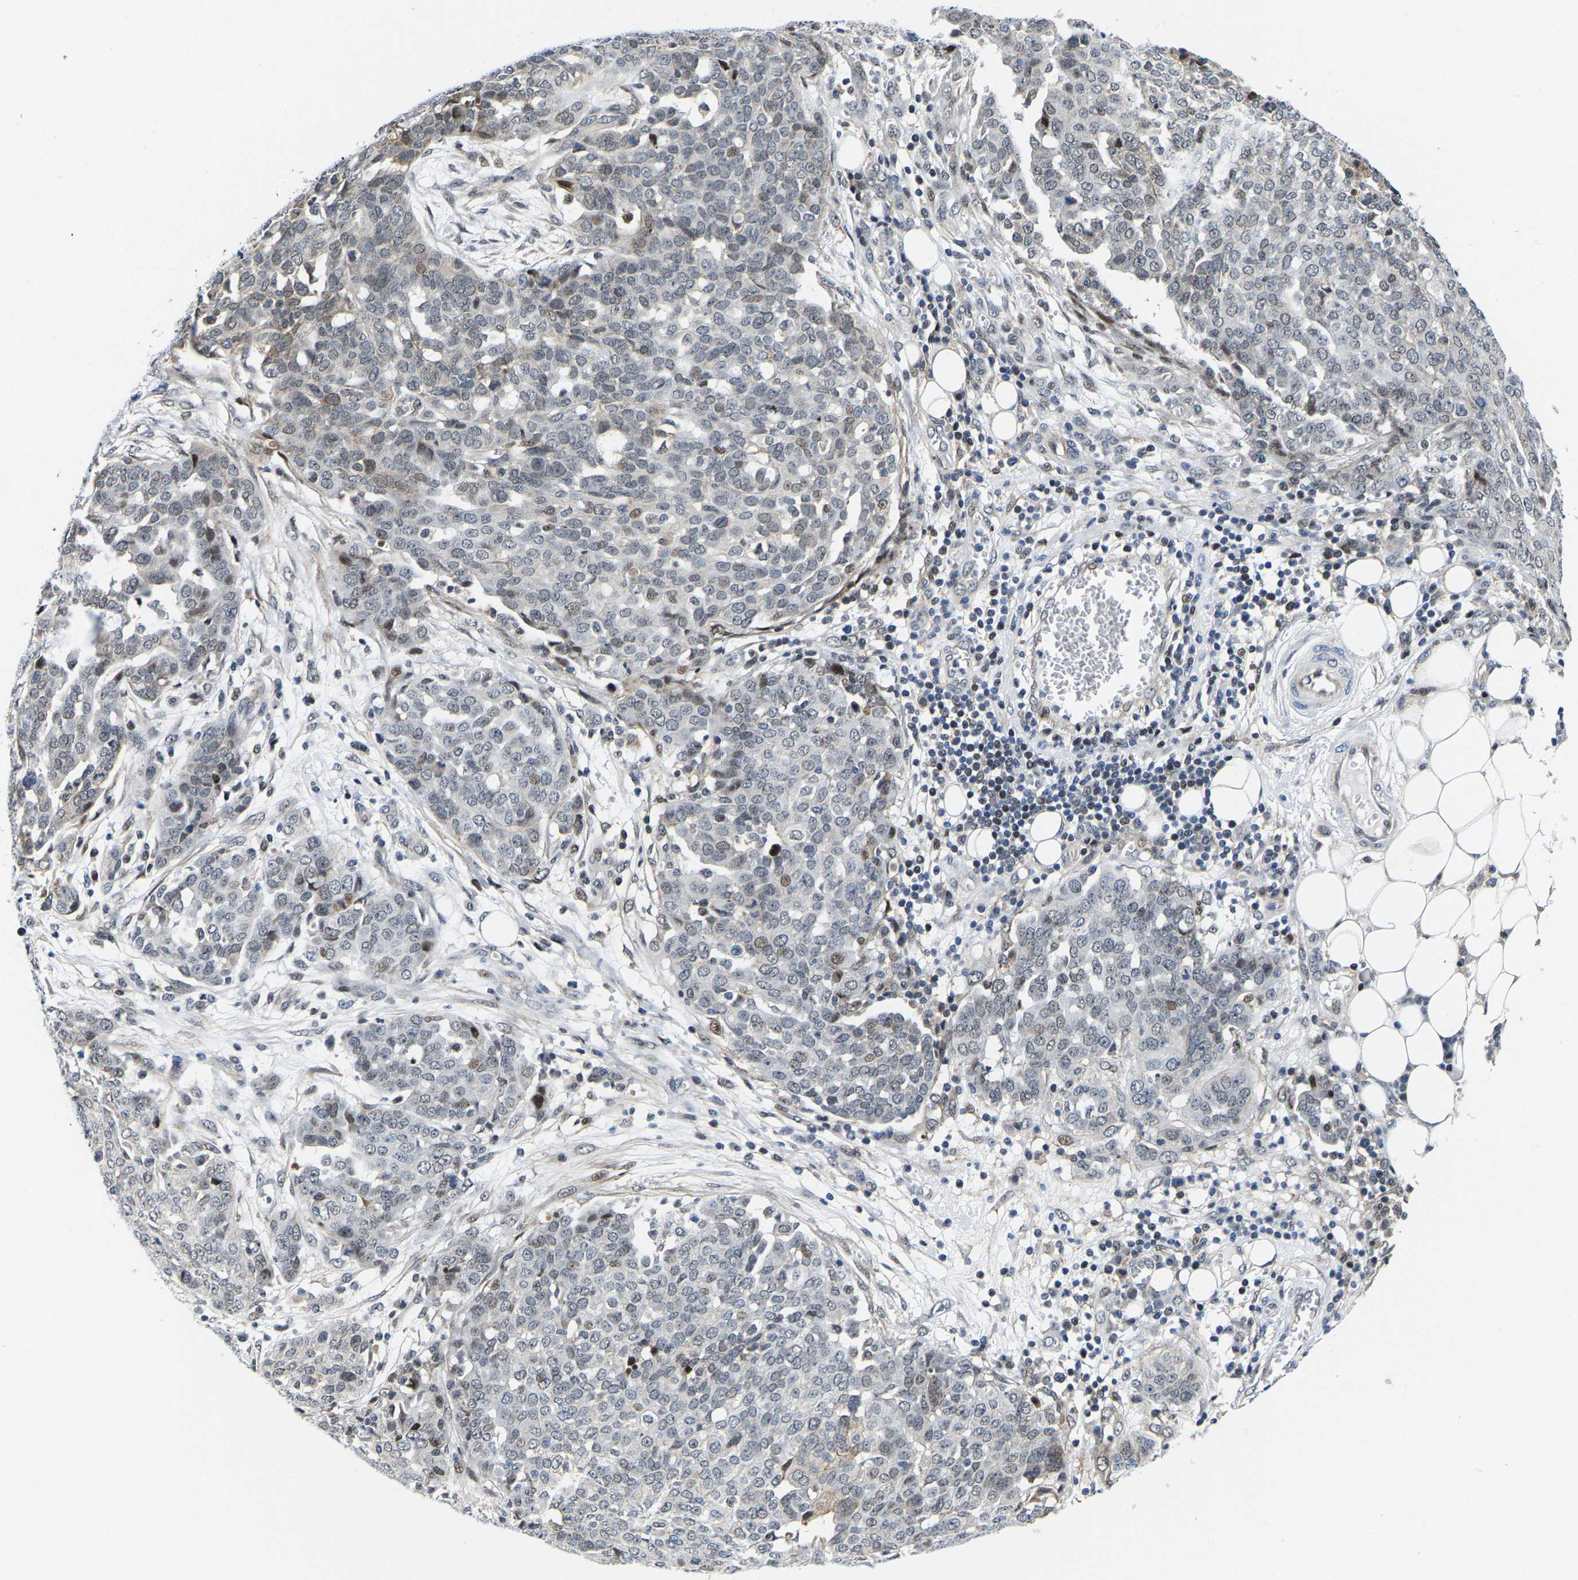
{"staining": {"intensity": "weak", "quantity": "<25%", "location": "nuclear"}, "tissue": "ovarian cancer", "cell_type": "Tumor cells", "image_type": "cancer", "snomed": [{"axis": "morphology", "description": "Cystadenocarcinoma, serous, NOS"}, {"axis": "topography", "description": "Soft tissue"}, {"axis": "topography", "description": "Ovary"}], "caption": "Image shows no significant protein positivity in tumor cells of ovarian cancer.", "gene": "GTPBP10", "patient": {"sex": "female", "age": 57}}